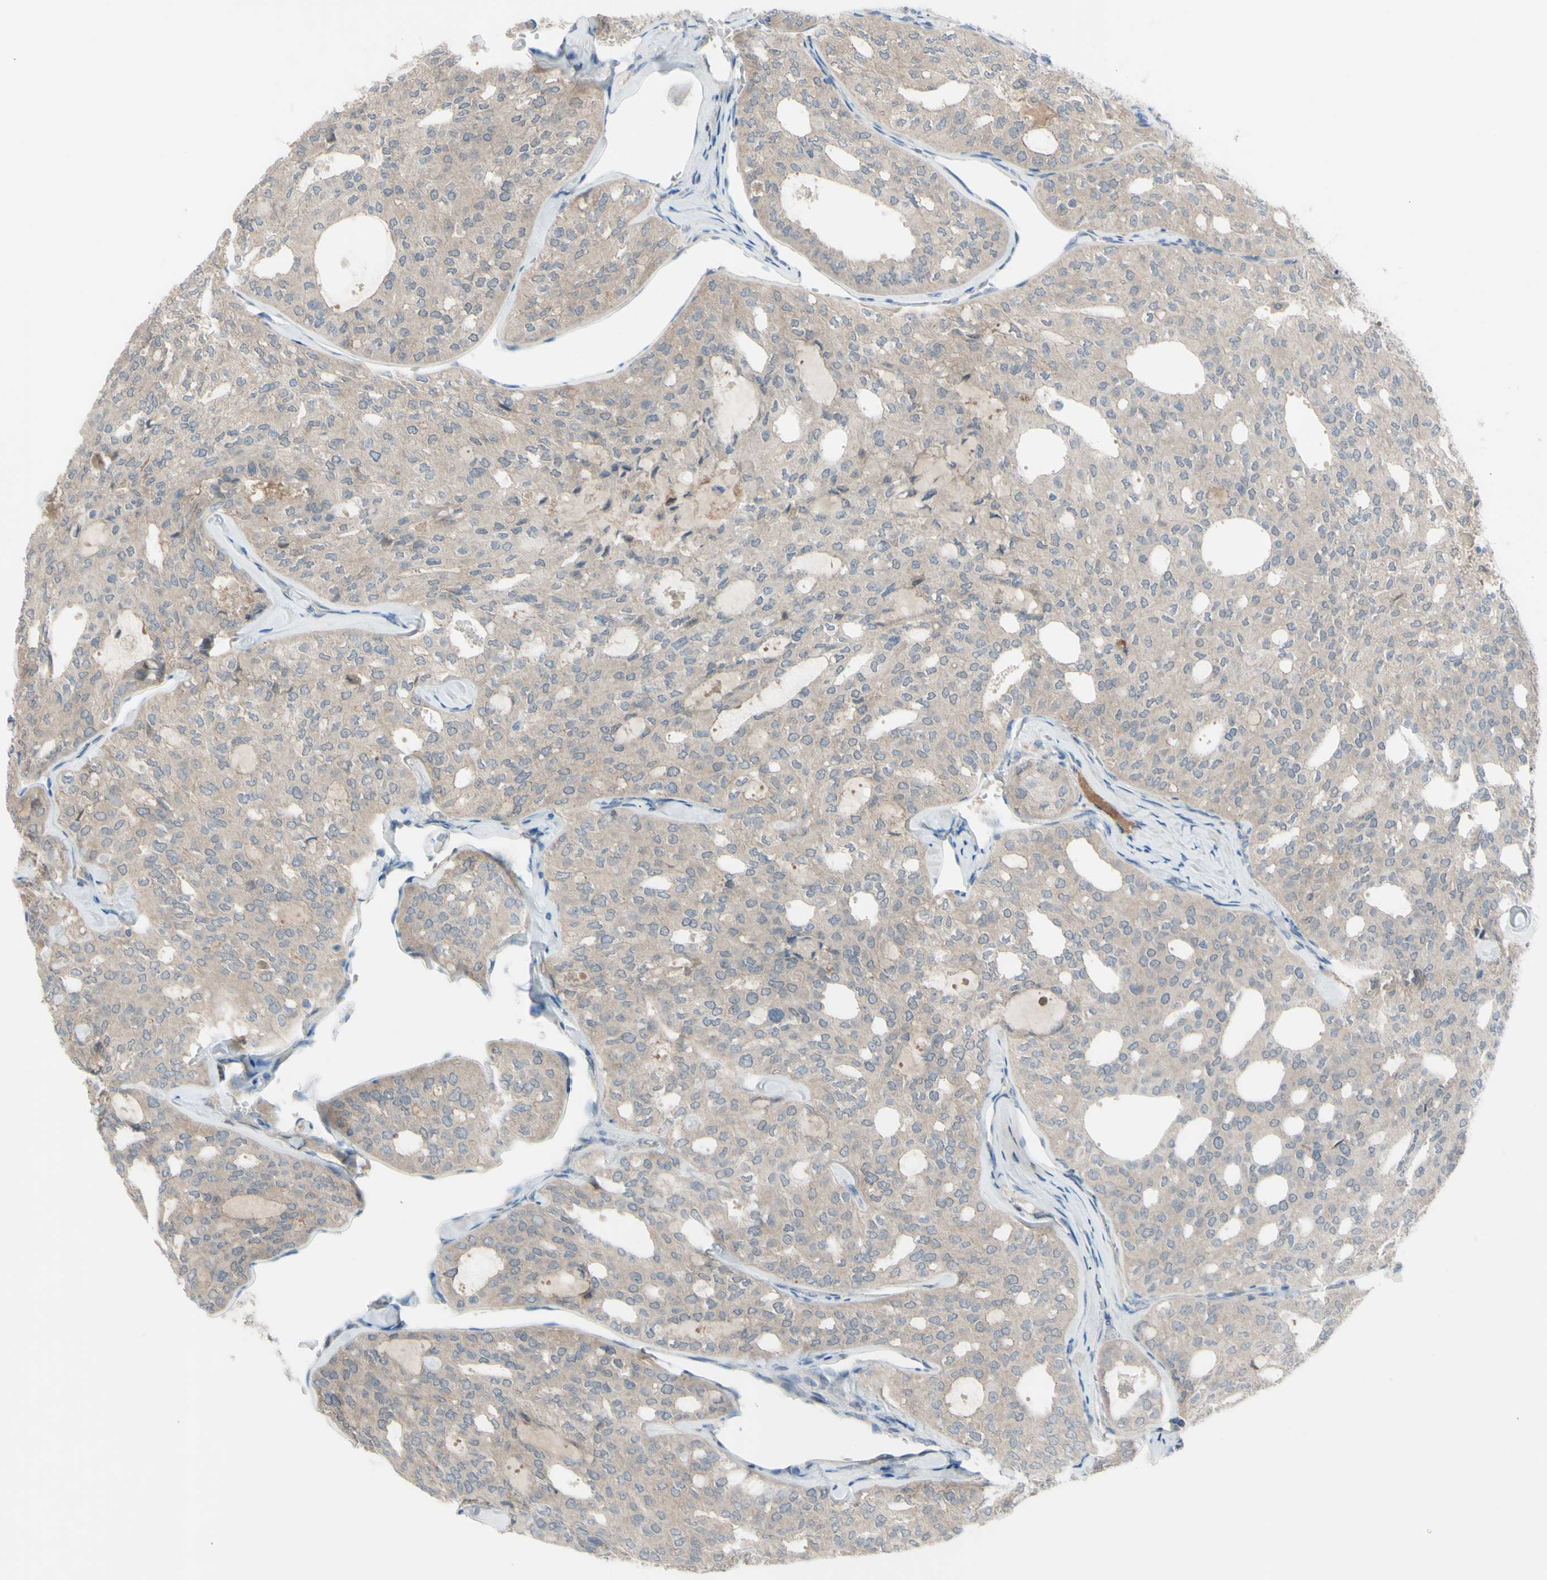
{"staining": {"intensity": "weak", "quantity": ">75%", "location": "cytoplasmic/membranous"}, "tissue": "thyroid cancer", "cell_type": "Tumor cells", "image_type": "cancer", "snomed": [{"axis": "morphology", "description": "Follicular adenoma carcinoma, NOS"}, {"axis": "topography", "description": "Thyroid gland"}], "caption": "A brown stain highlights weak cytoplasmic/membranous staining of a protein in thyroid cancer (follicular adenoma carcinoma) tumor cells. (brown staining indicates protein expression, while blue staining denotes nuclei).", "gene": "AFP", "patient": {"sex": "male", "age": 75}}